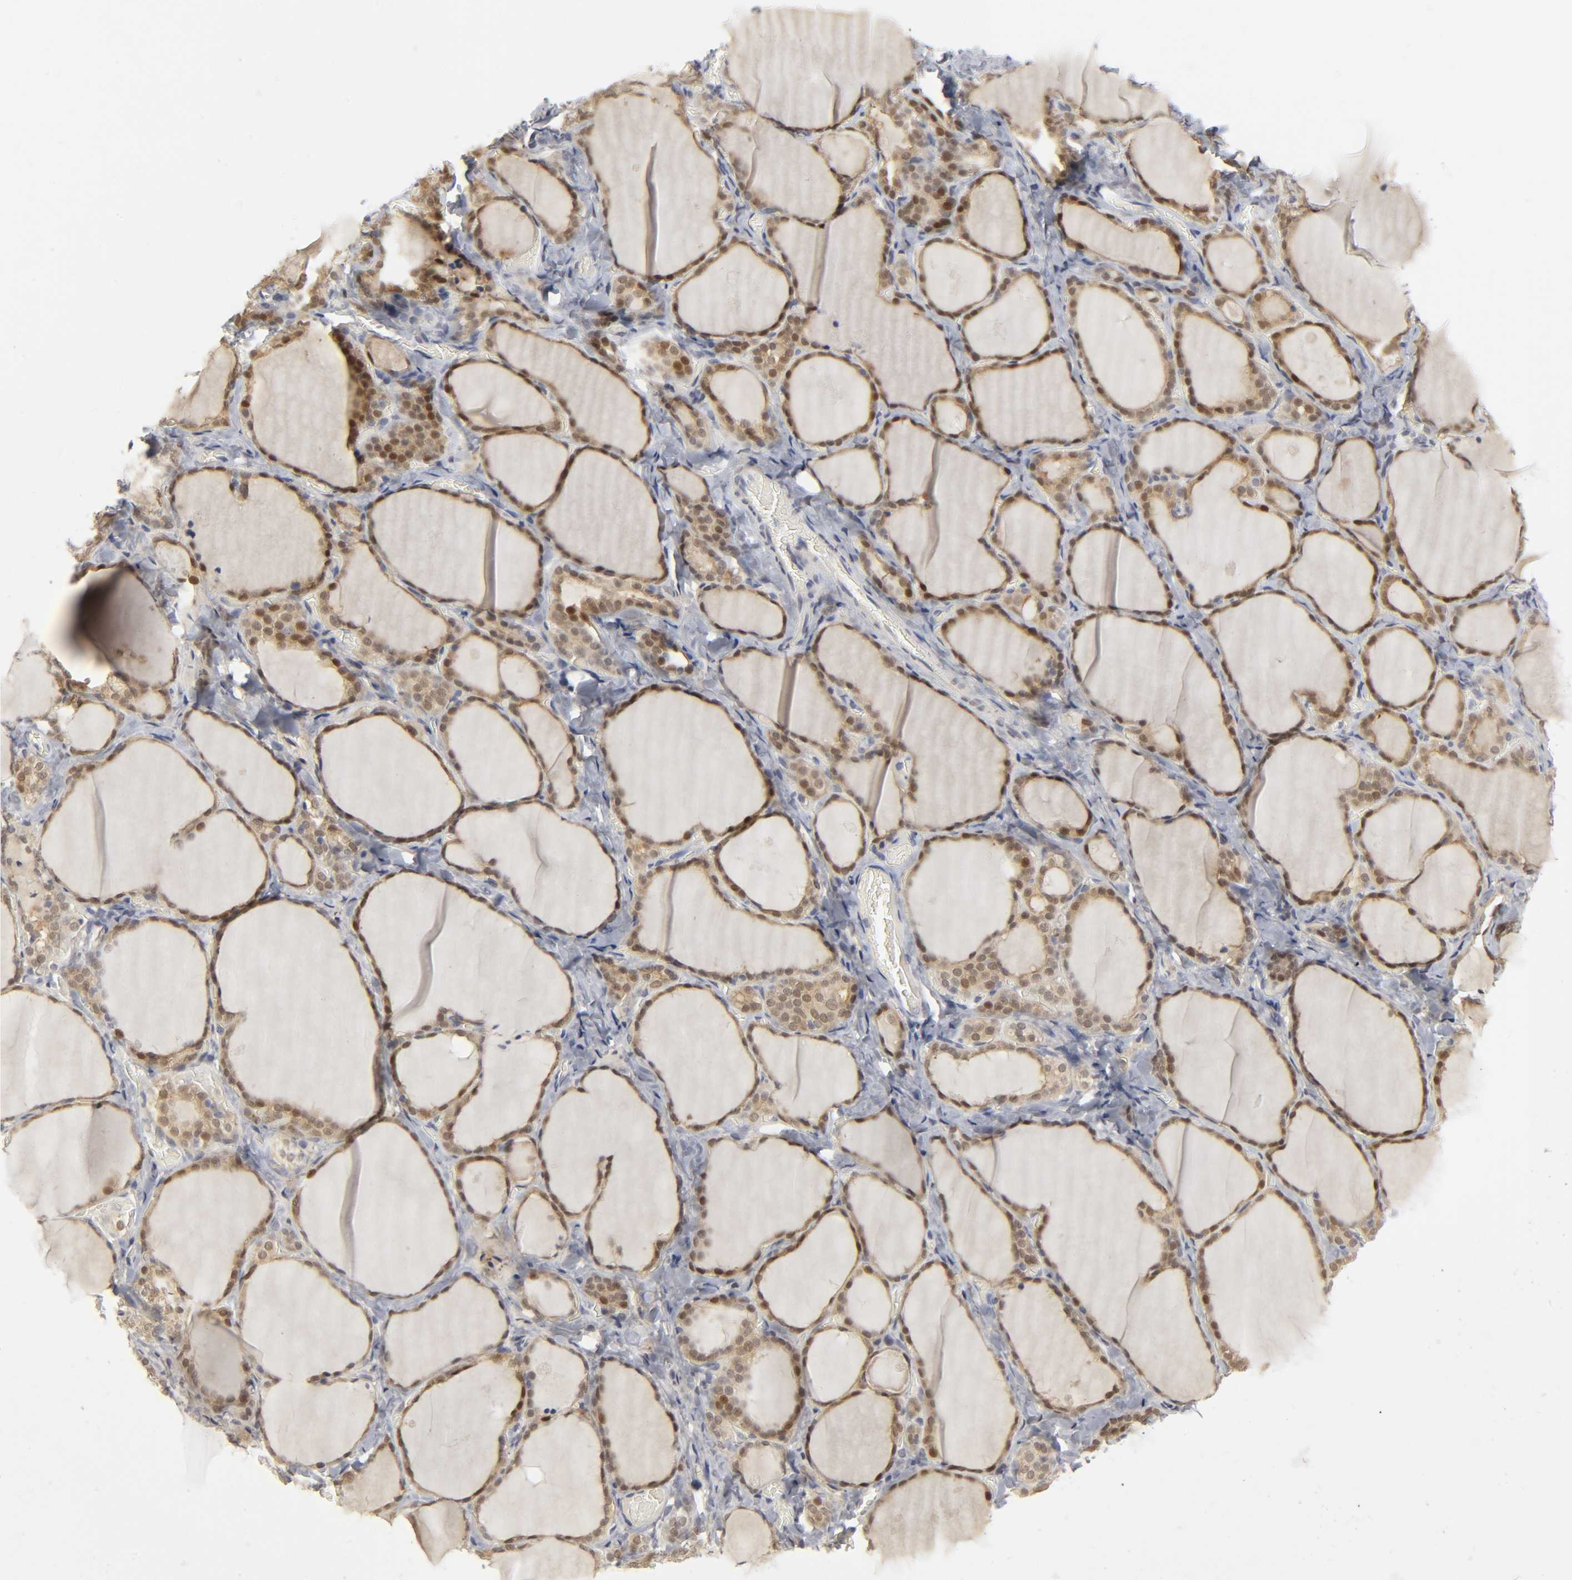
{"staining": {"intensity": "weak", "quantity": ">75%", "location": "cytoplasmic/membranous,nuclear"}, "tissue": "thyroid gland", "cell_type": "Glandular cells", "image_type": "normal", "snomed": [{"axis": "morphology", "description": "Normal tissue, NOS"}, {"axis": "morphology", "description": "Papillary adenocarcinoma, NOS"}, {"axis": "topography", "description": "Thyroid gland"}], "caption": "Glandular cells display weak cytoplasmic/membranous,nuclear staining in approximately >75% of cells in normal thyroid gland.", "gene": "PDLIM3", "patient": {"sex": "female", "age": 30}}